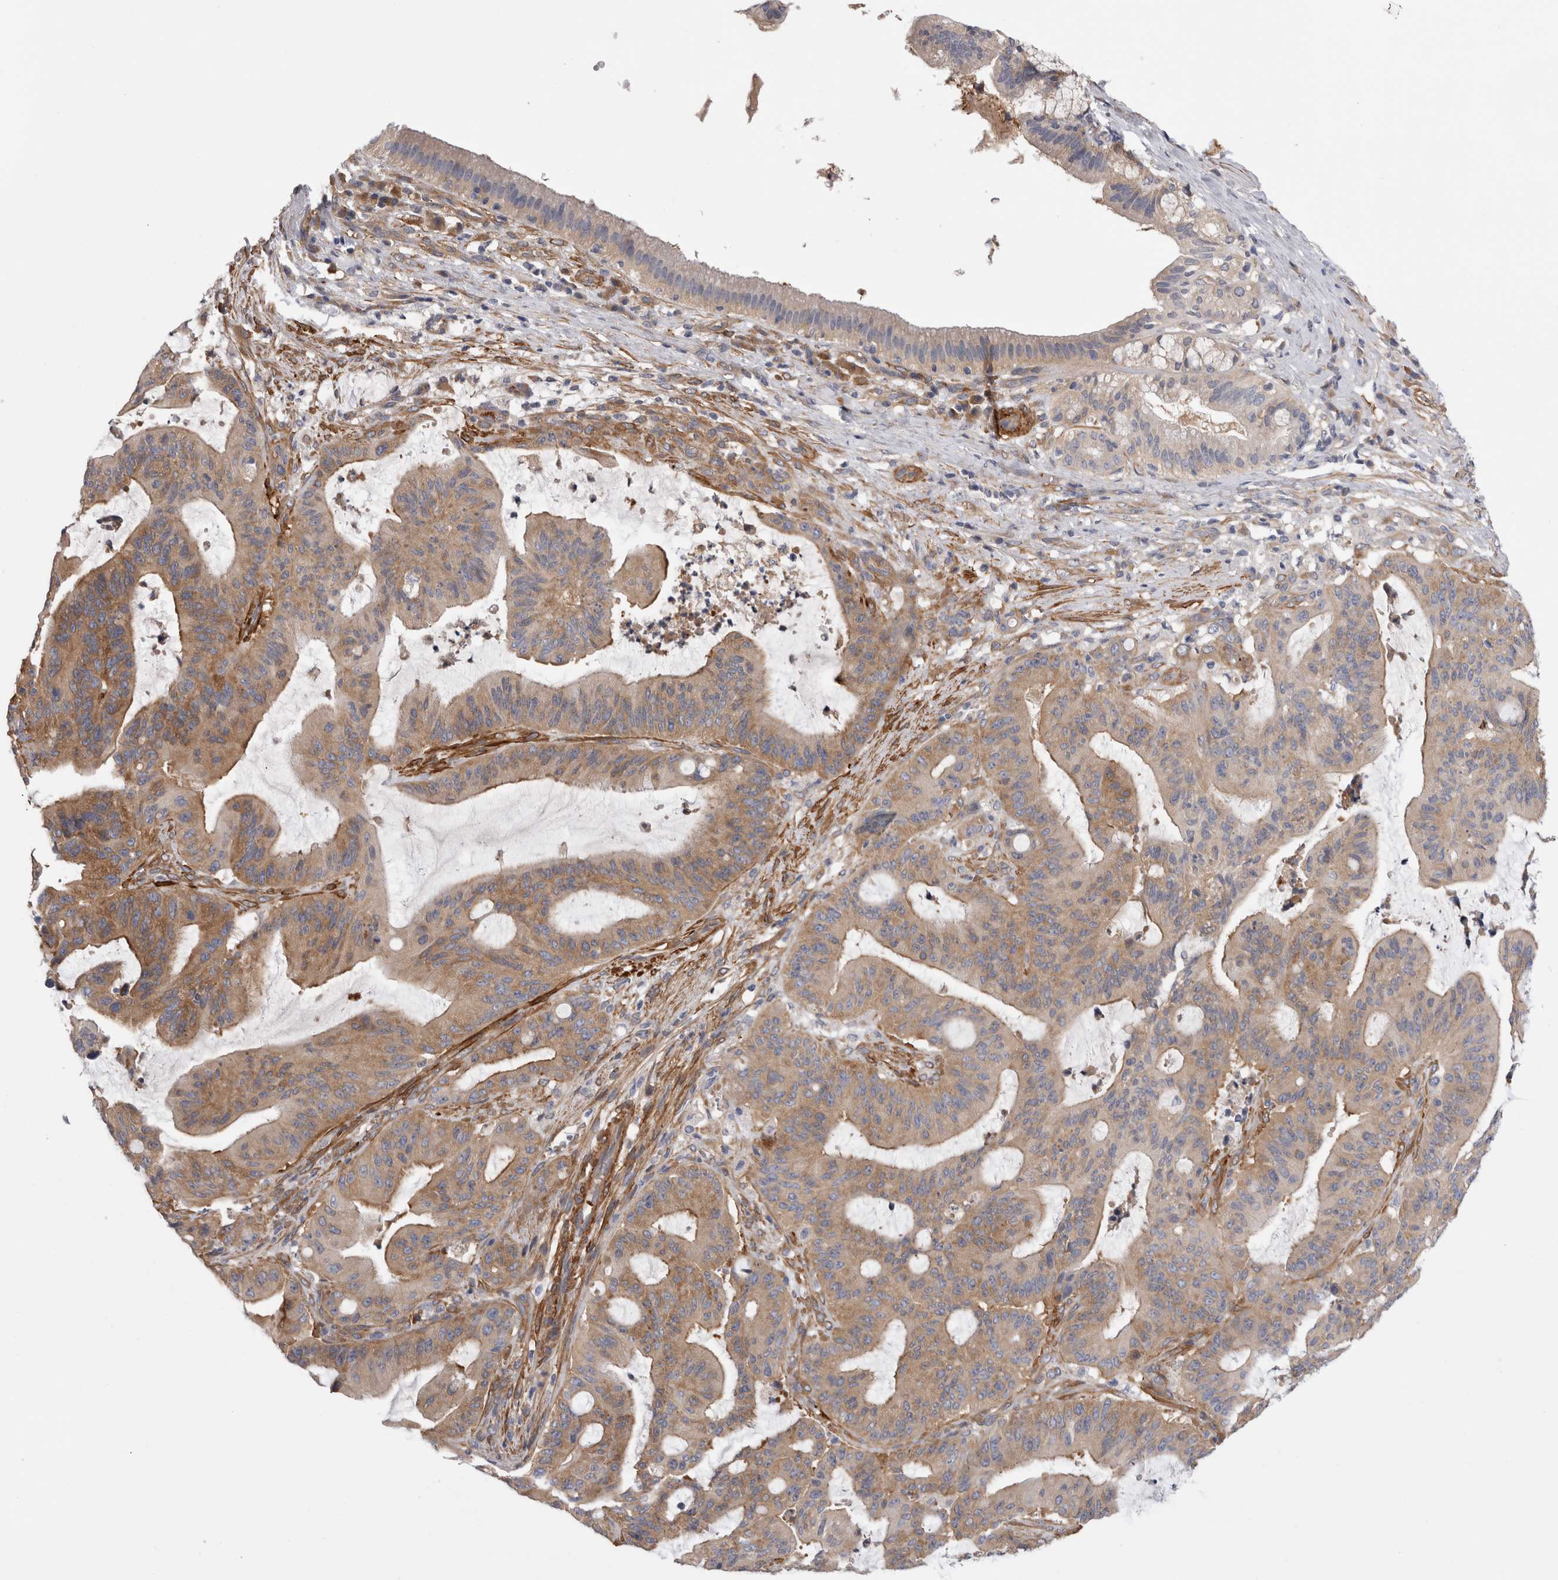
{"staining": {"intensity": "moderate", "quantity": ">75%", "location": "cytoplasmic/membranous"}, "tissue": "liver cancer", "cell_type": "Tumor cells", "image_type": "cancer", "snomed": [{"axis": "morphology", "description": "Normal tissue, NOS"}, {"axis": "morphology", "description": "Cholangiocarcinoma"}, {"axis": "topography", "description": "Liver"}, {"axis": "topography", "description": "Peripheral nerve tissue"}], "caption": "There is medium levels of moderate cytoplasmic/membranous positivity in tumor cells of cholangiocarcinoma (liver), as demonstrated by immunohistochemical staining (brown color).", "gene": "EPRS1", "patient": {"sex": "female", "age": 73}}